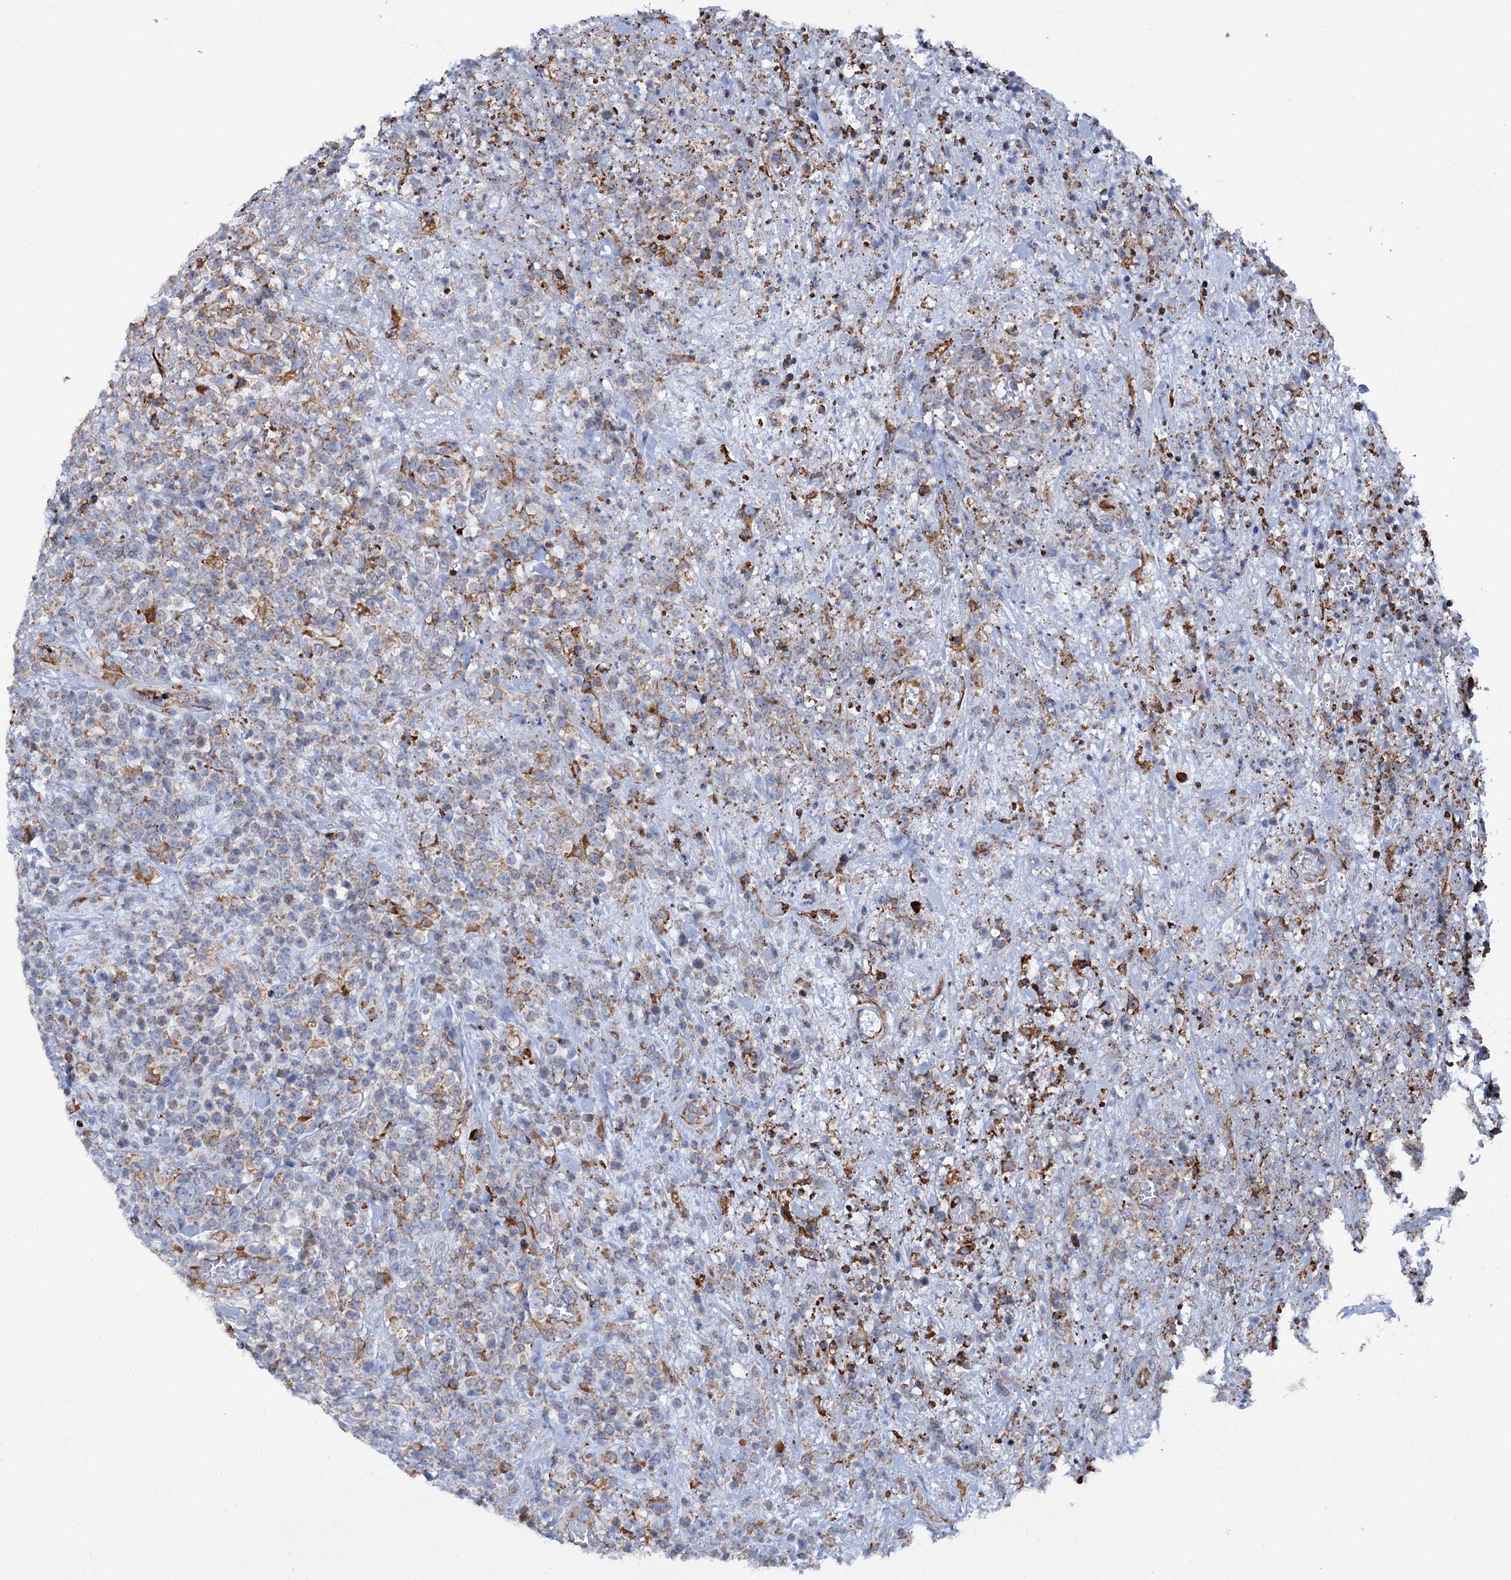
{"staining": {"intensity": "weak", "quantity": "<25%", "location": "cytoplasmic/membranous"}, "tissue": "lymphoma", "cell_type": "Tumor cells", "image_type": "cancer", "snomed": [{"axis": "morphology", "description": "Malignant lymphoma, non-Hodgkin's type, High grade"}, {"axis": "topography", "description": "Colon"}], "caption": "This photomicrograph is of malignant lymphoma, non-Hodgkin's type (high-grade) stained with immunohistochemistry (IHC) to label a protein in brown with the nuclei are counter-stained blue. There is no staining in tumor cells. Nuclei are stained in blue.", "gene": "SHE", "patient": {"sex": "female", "age": 53}}